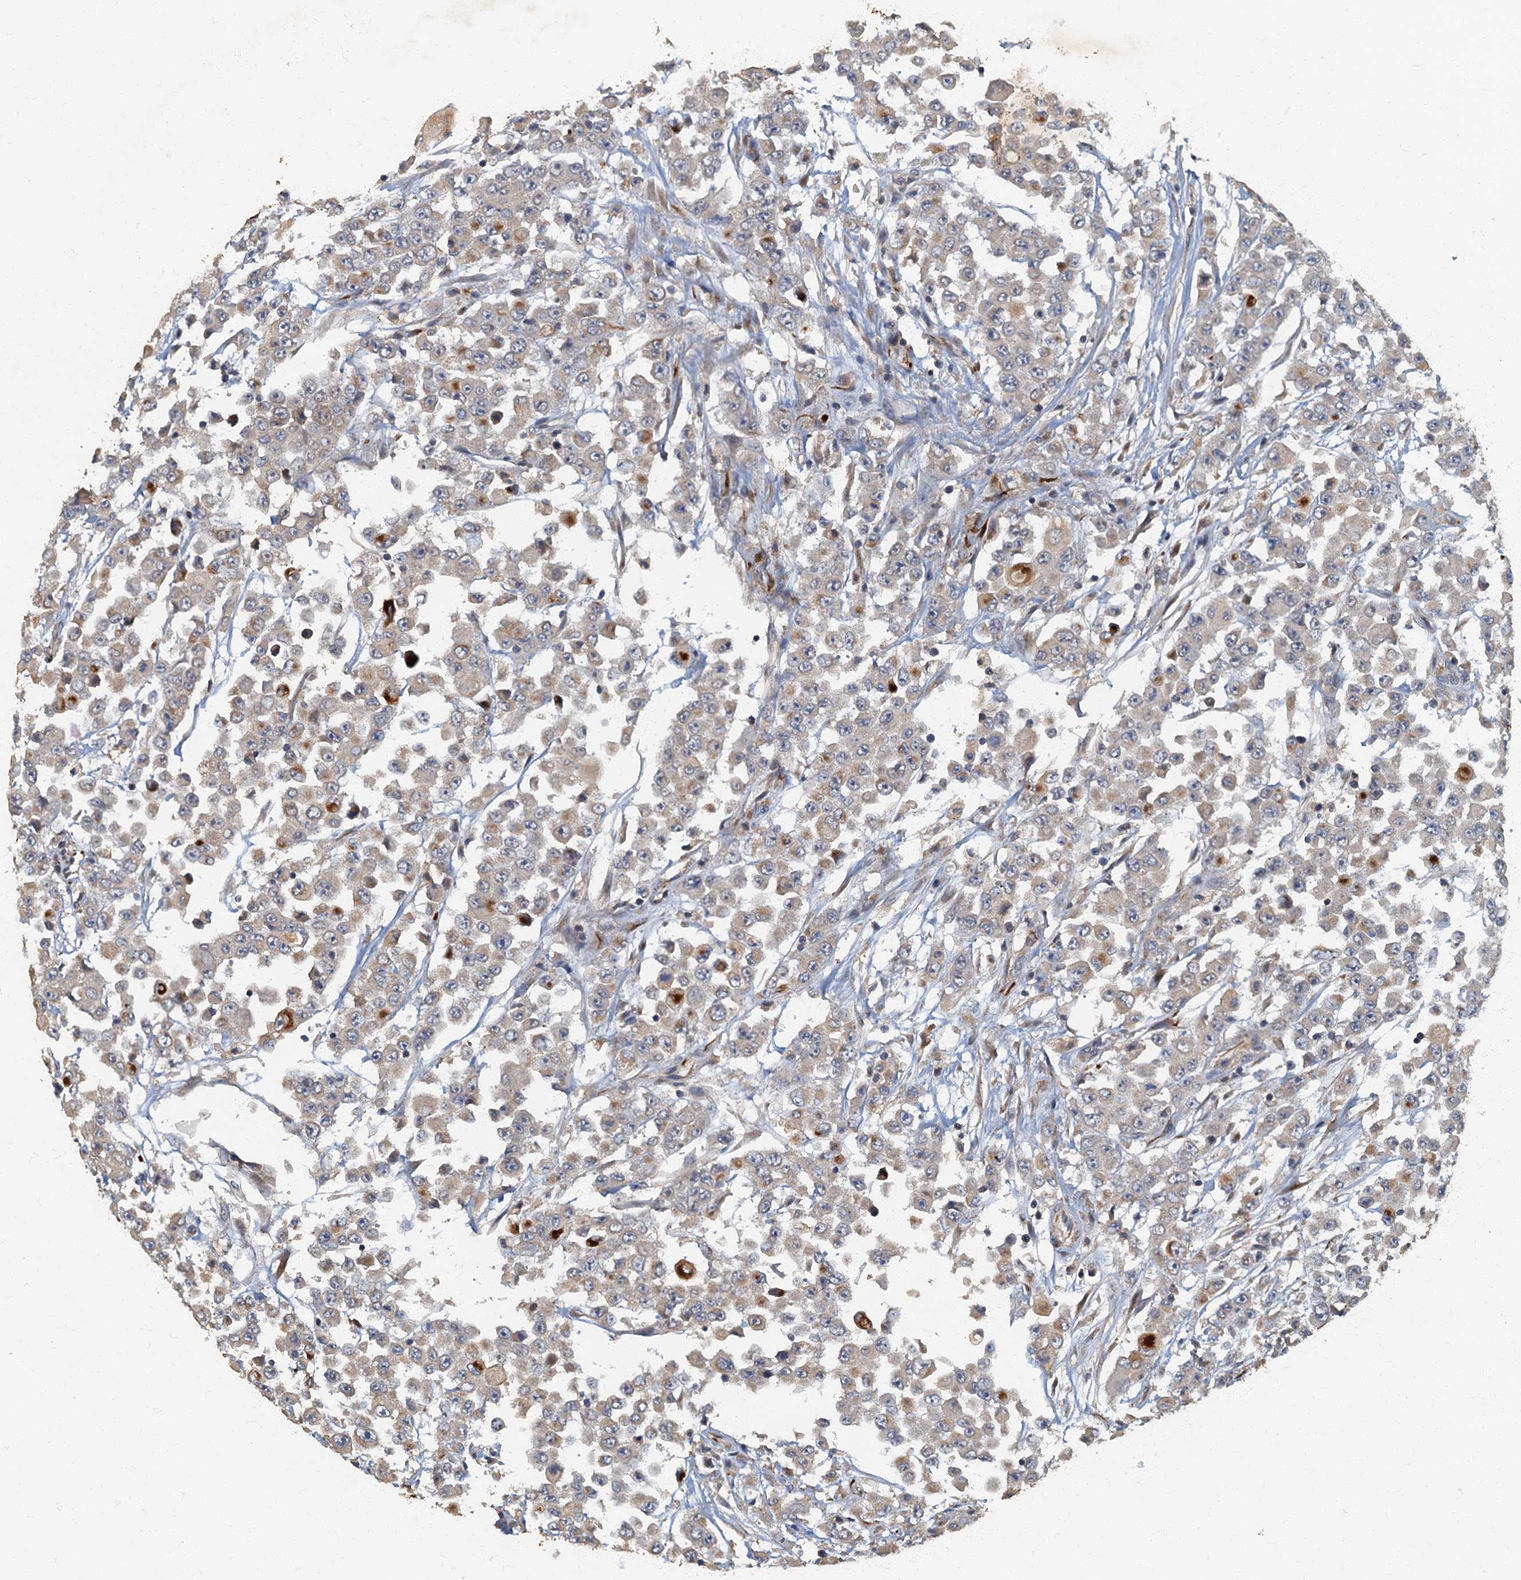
{"staining": {"intensity": "weak", "quantity": "25%-75%", "location": "cytoplasmic/membranous"}, "tissue": "colorectal cancer", "cell_type": "Tumor cells", "image_type": "cancer", "snomed": [{"axis": "morphology", "description": "Adenocarcinoma, NOS"}, {"axis": "topography", "description": "Colon"}], "caption": "Colorectal adenocarcinoma stained with DAB (3,3'-diaminobenzidine) immunohistochemistry (IHC) shows low levels of weak cytoplasmic/membranous positivity in about 25%-75% of tumor cells.", "gene": "ARL11", "patient": {"sex": "male", "age": 51}}